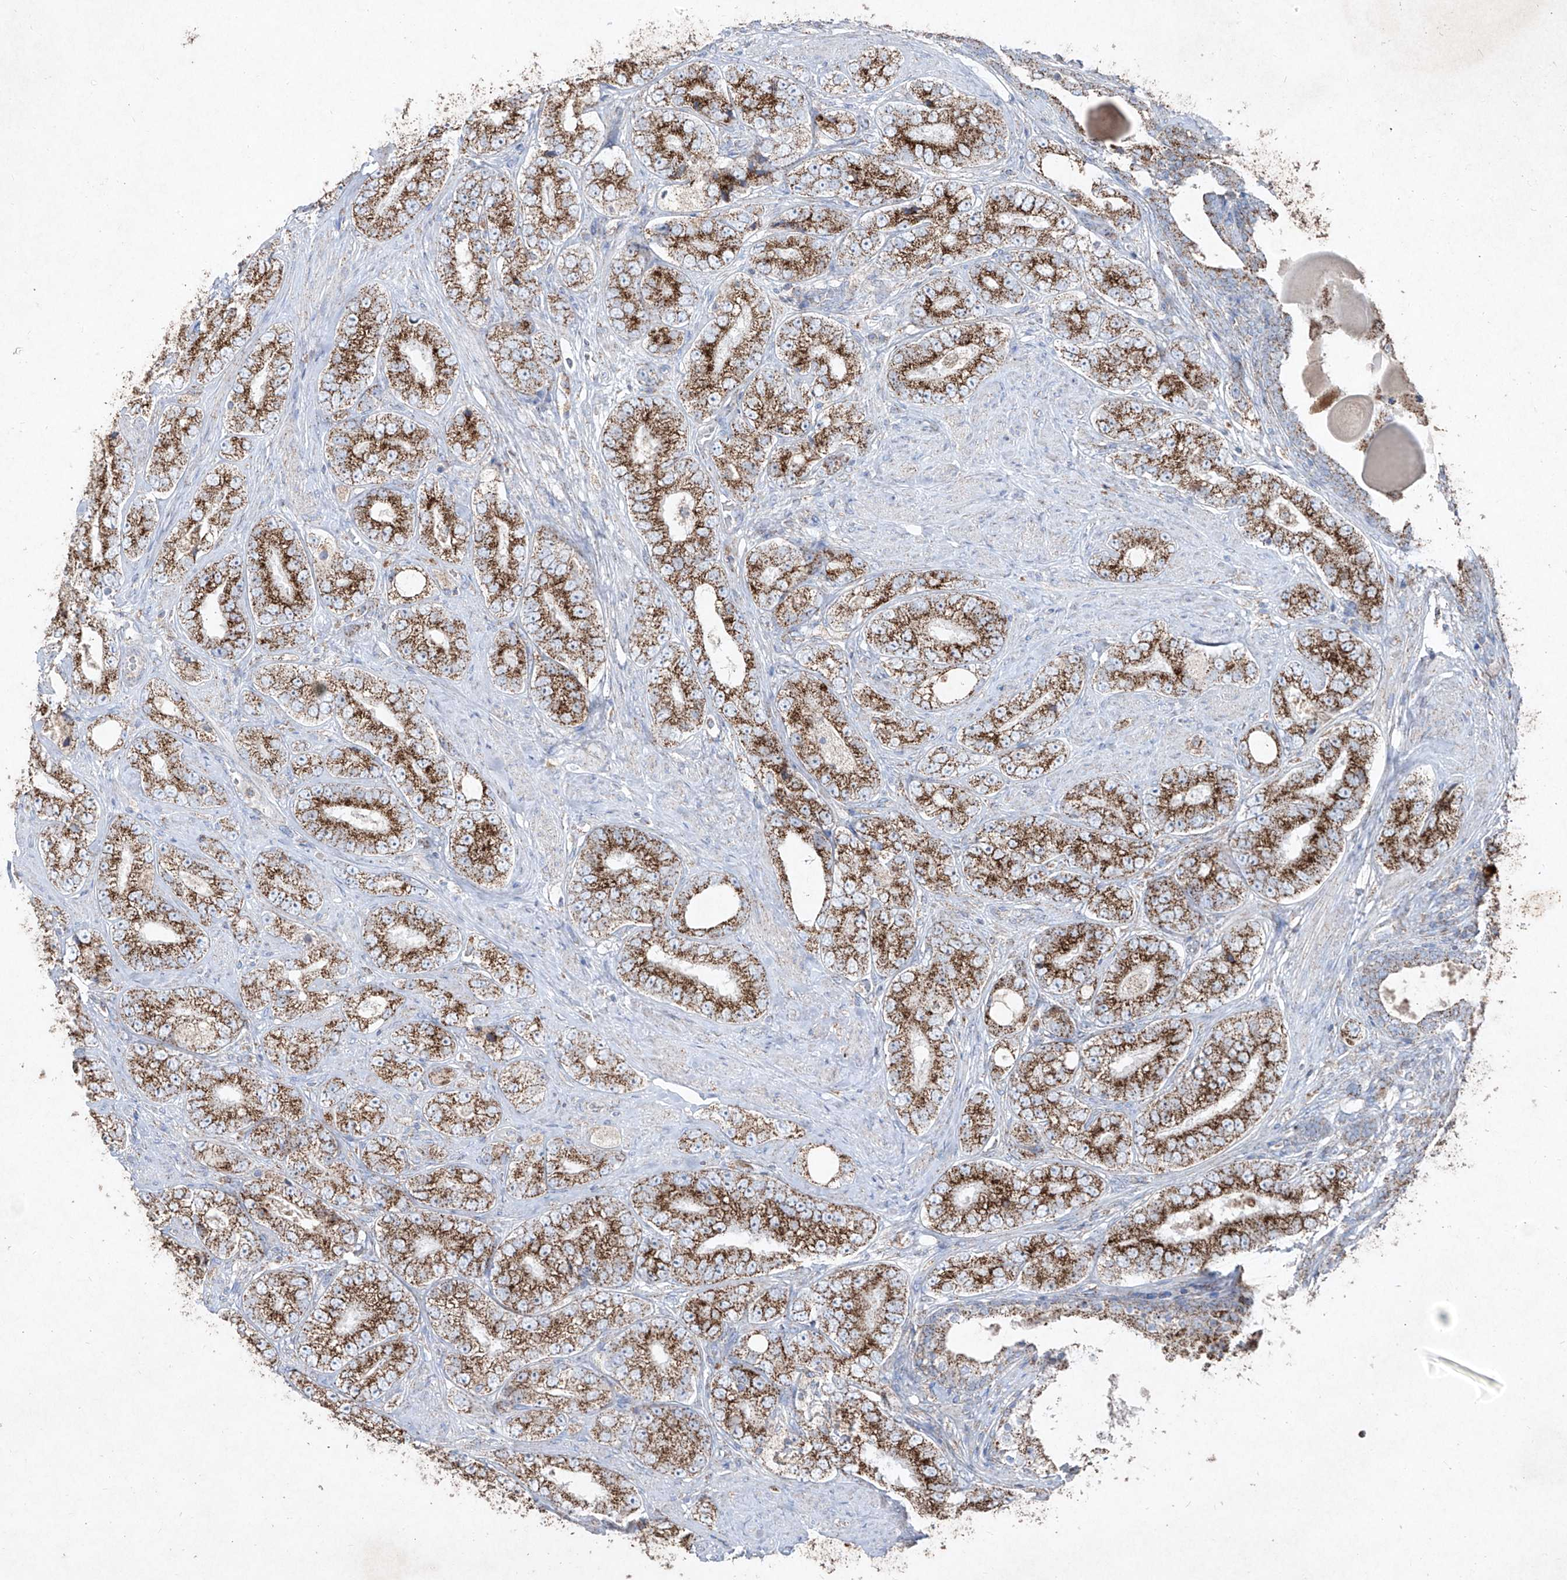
{"staining": {"intensity": "strong", "quantity": ">75%", "location": "cytoplasmic/membranous"}, "tissue": "prostate cancer", "cell_type": "Tumor cells", "image_type": "cancer", "snomed": [{"axis": "morphology", "description": "Adenocarcinoma, High grade"}, {"axis": "topography", "description": "Prostate"}], "caption": "This is a histology image of immunohistochemistry (IHC) staining of adenocarcinoma (high-grade) (prostate), which shows strong expression in the cytoplasmic/membranous of tumor cells.", "gene": "ABCD3", "patient": {"sex": "male", "age": 56}}